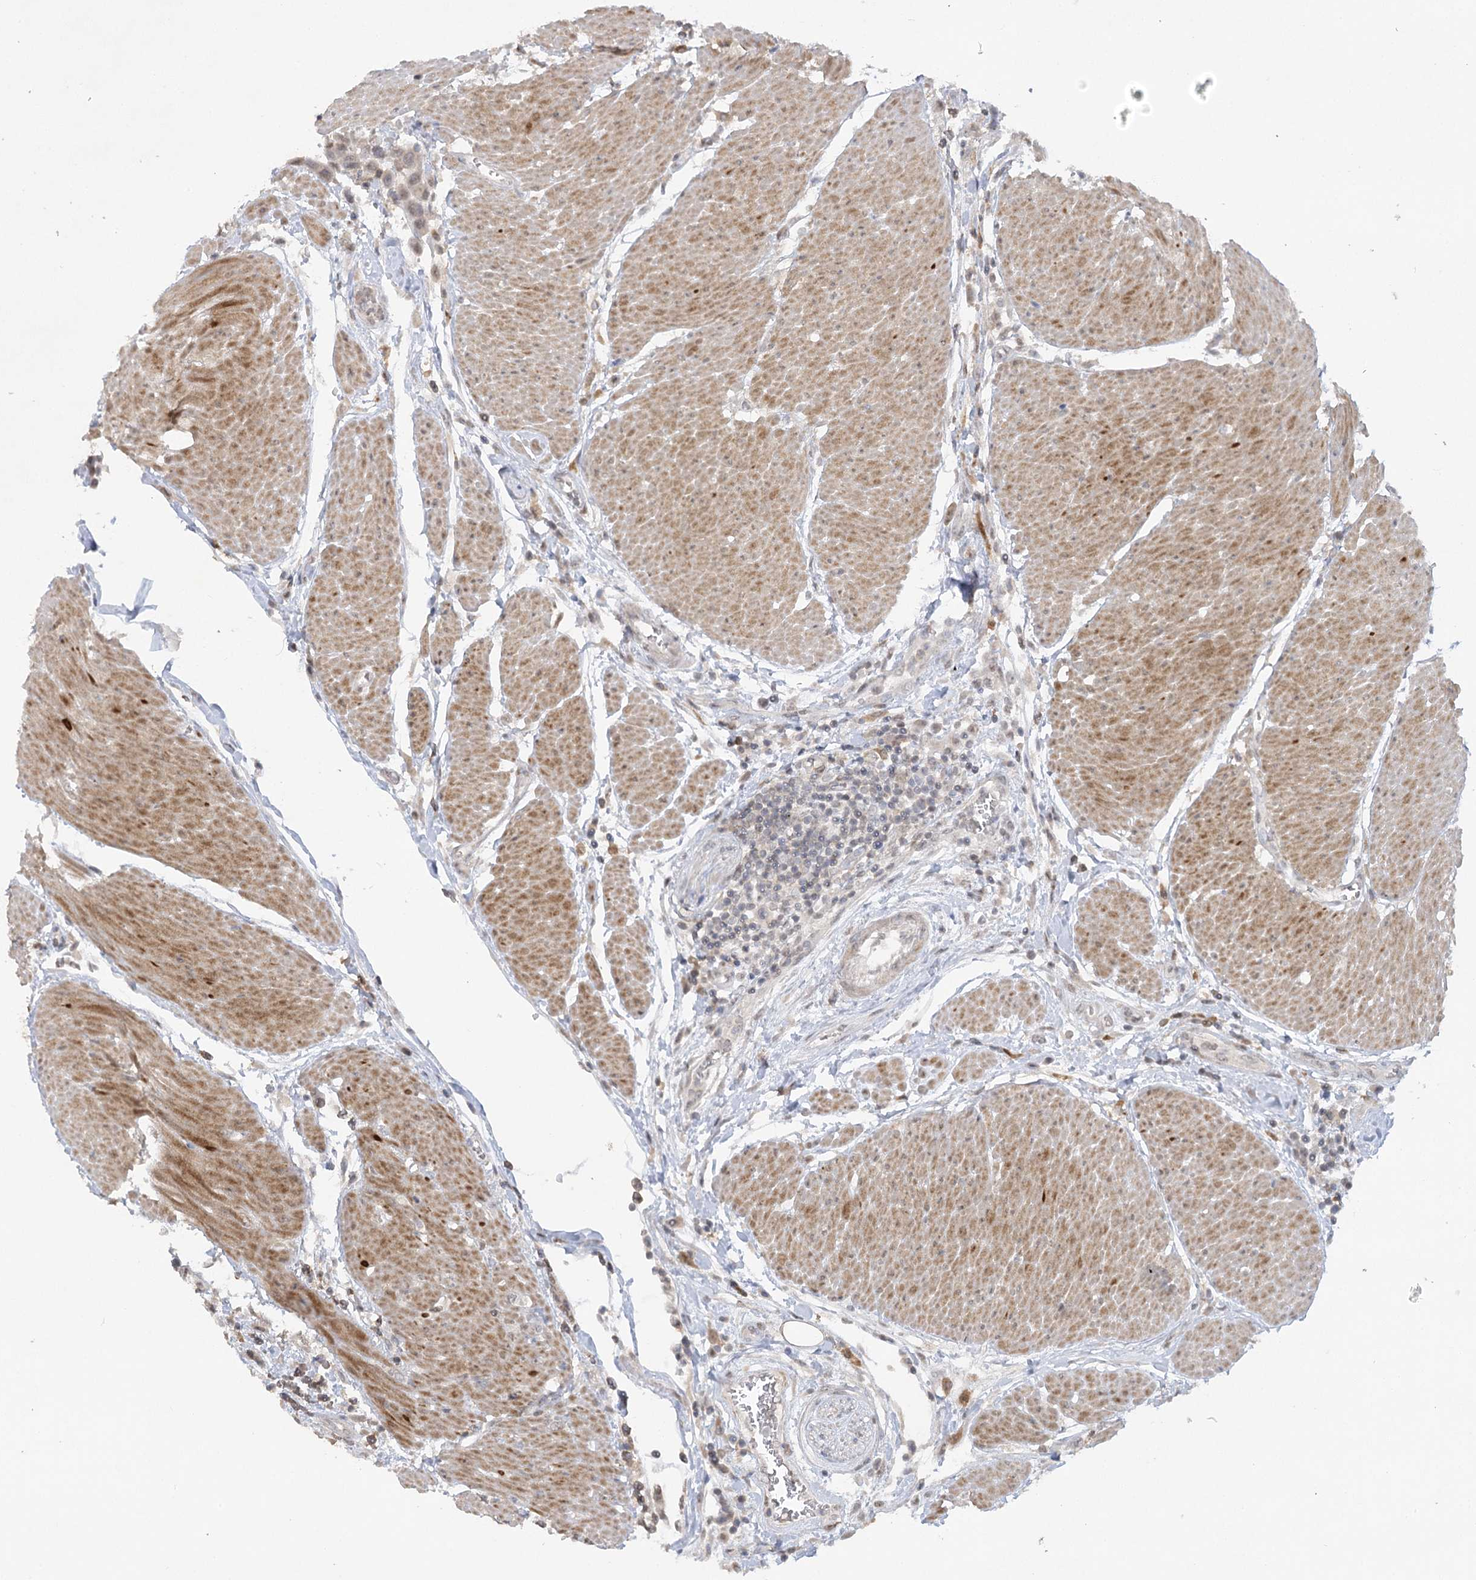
{"staining": {"intensity": "weak", "quantity": "25%-75%", "location": "cytoplasmic/membranous,nuclear"}, "tissue": "urothelial cancer", "cell_type": "Tumor cells", "image_type": "cancer", "snomed": [{"axis": "morphology", "description": "Urothelial carcinoma, High grade"}, {"axis": "topography", "description": "Urinary bladder"}], "caption": "This is a micrograph of immunohistochemistry (IHC) staining of urothelial carcinoma (high-grade), which shows weak positivity in the cytoplasmic/membranous and nuclear of tumor cells.", "gene": "TRAF3IP1", "patient": {"sex": "male", "age": 50}}